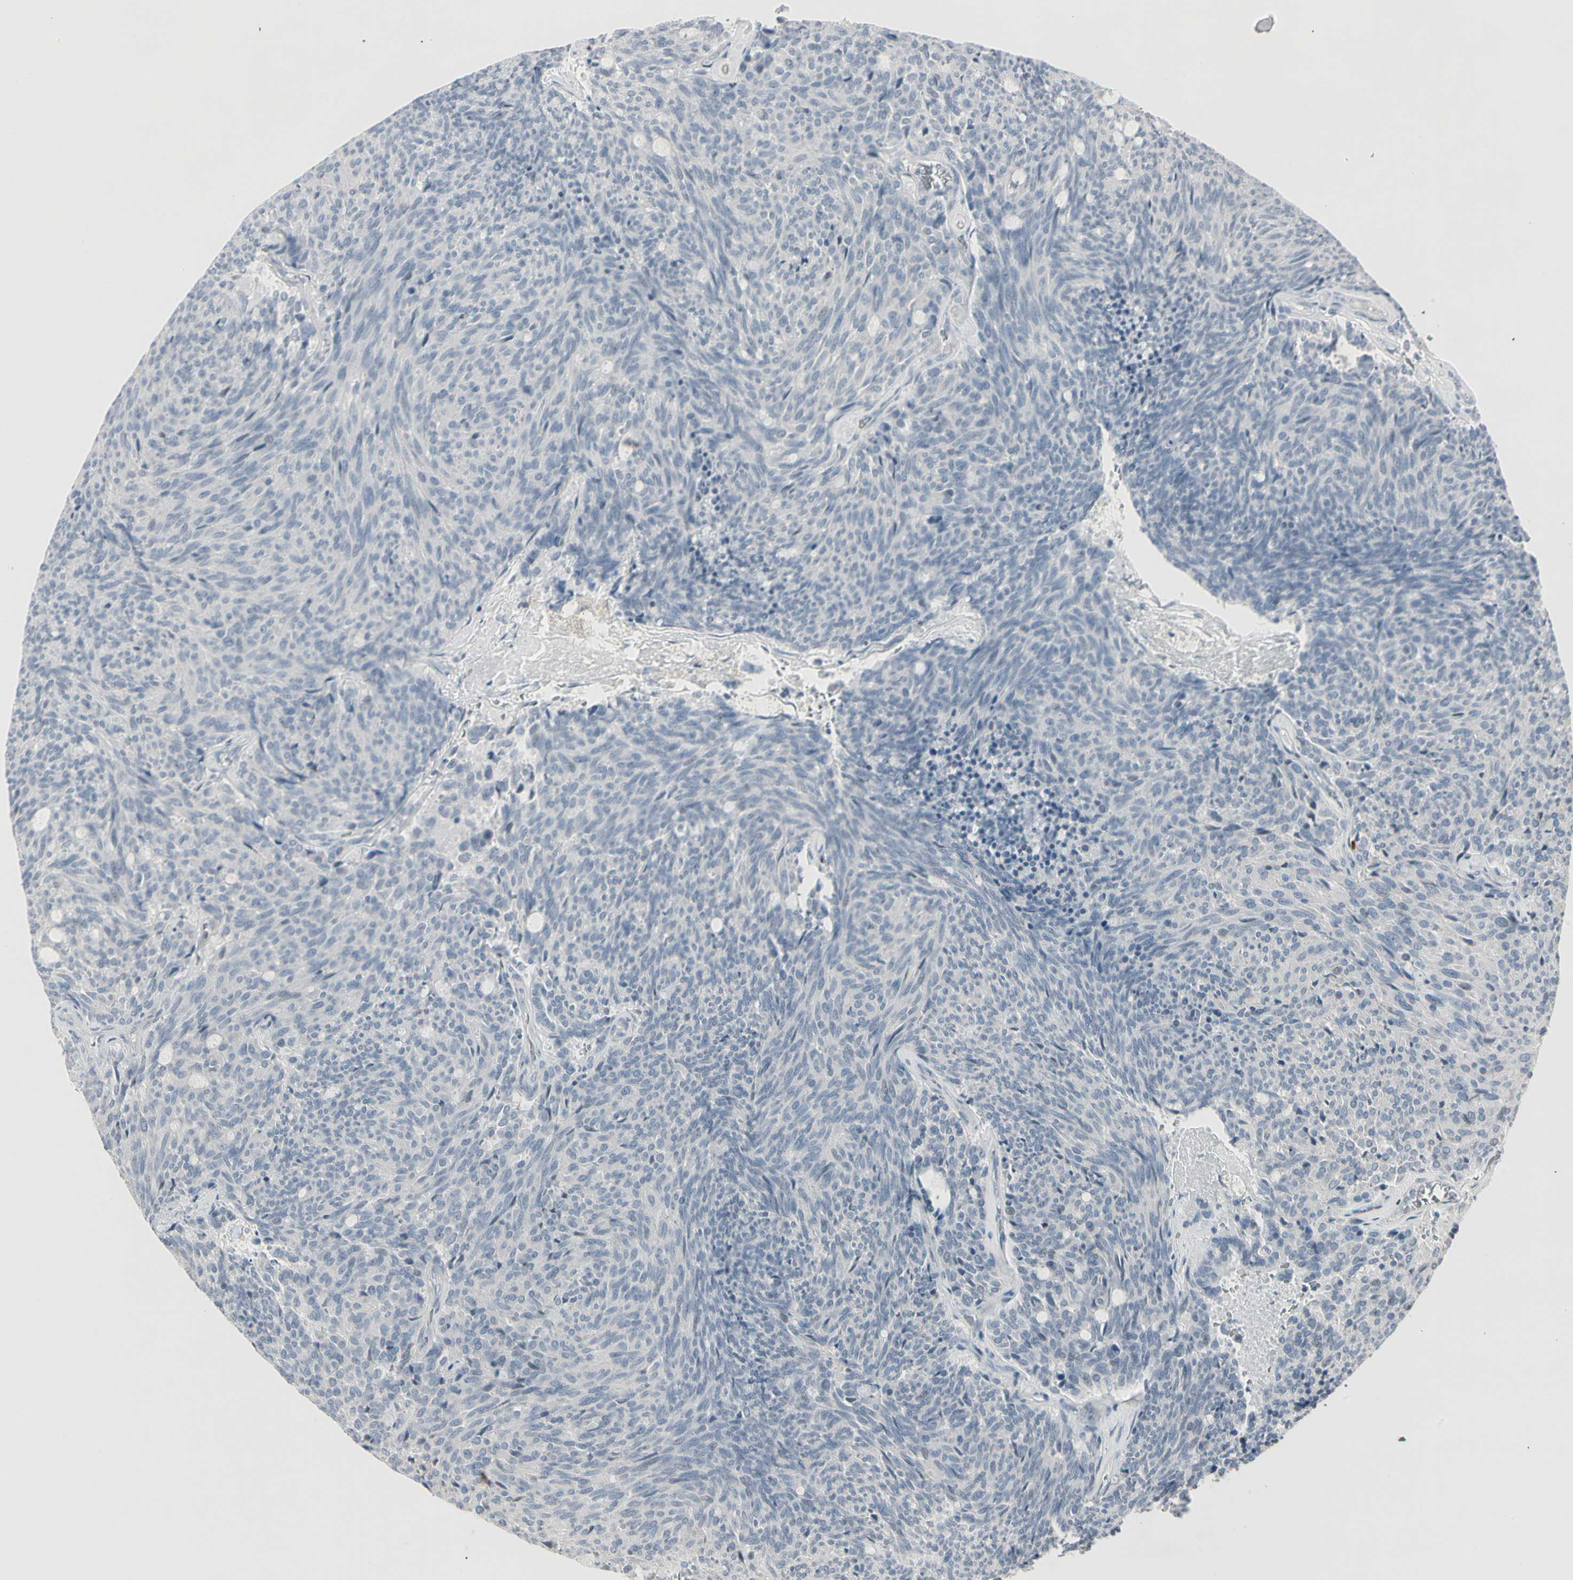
{"staining": {"intensity": "negative", "quantity": "none", "location": "none"}, "tissue": "carcinoid", "cell_type": "Tumor cells", "image_type": "cancer", "snomed": [{"axis": "morphology", "description": "Carcinoid, malignant, NOS"}, {"axis": "topography", "description": "Pancreas"}], "caption": "DAB immunohistochemical staining of carcinoid exhibits no significant staining in tumor cells.", "gene": "DMPK", "patient": {"sex": "female", "age": 54}}